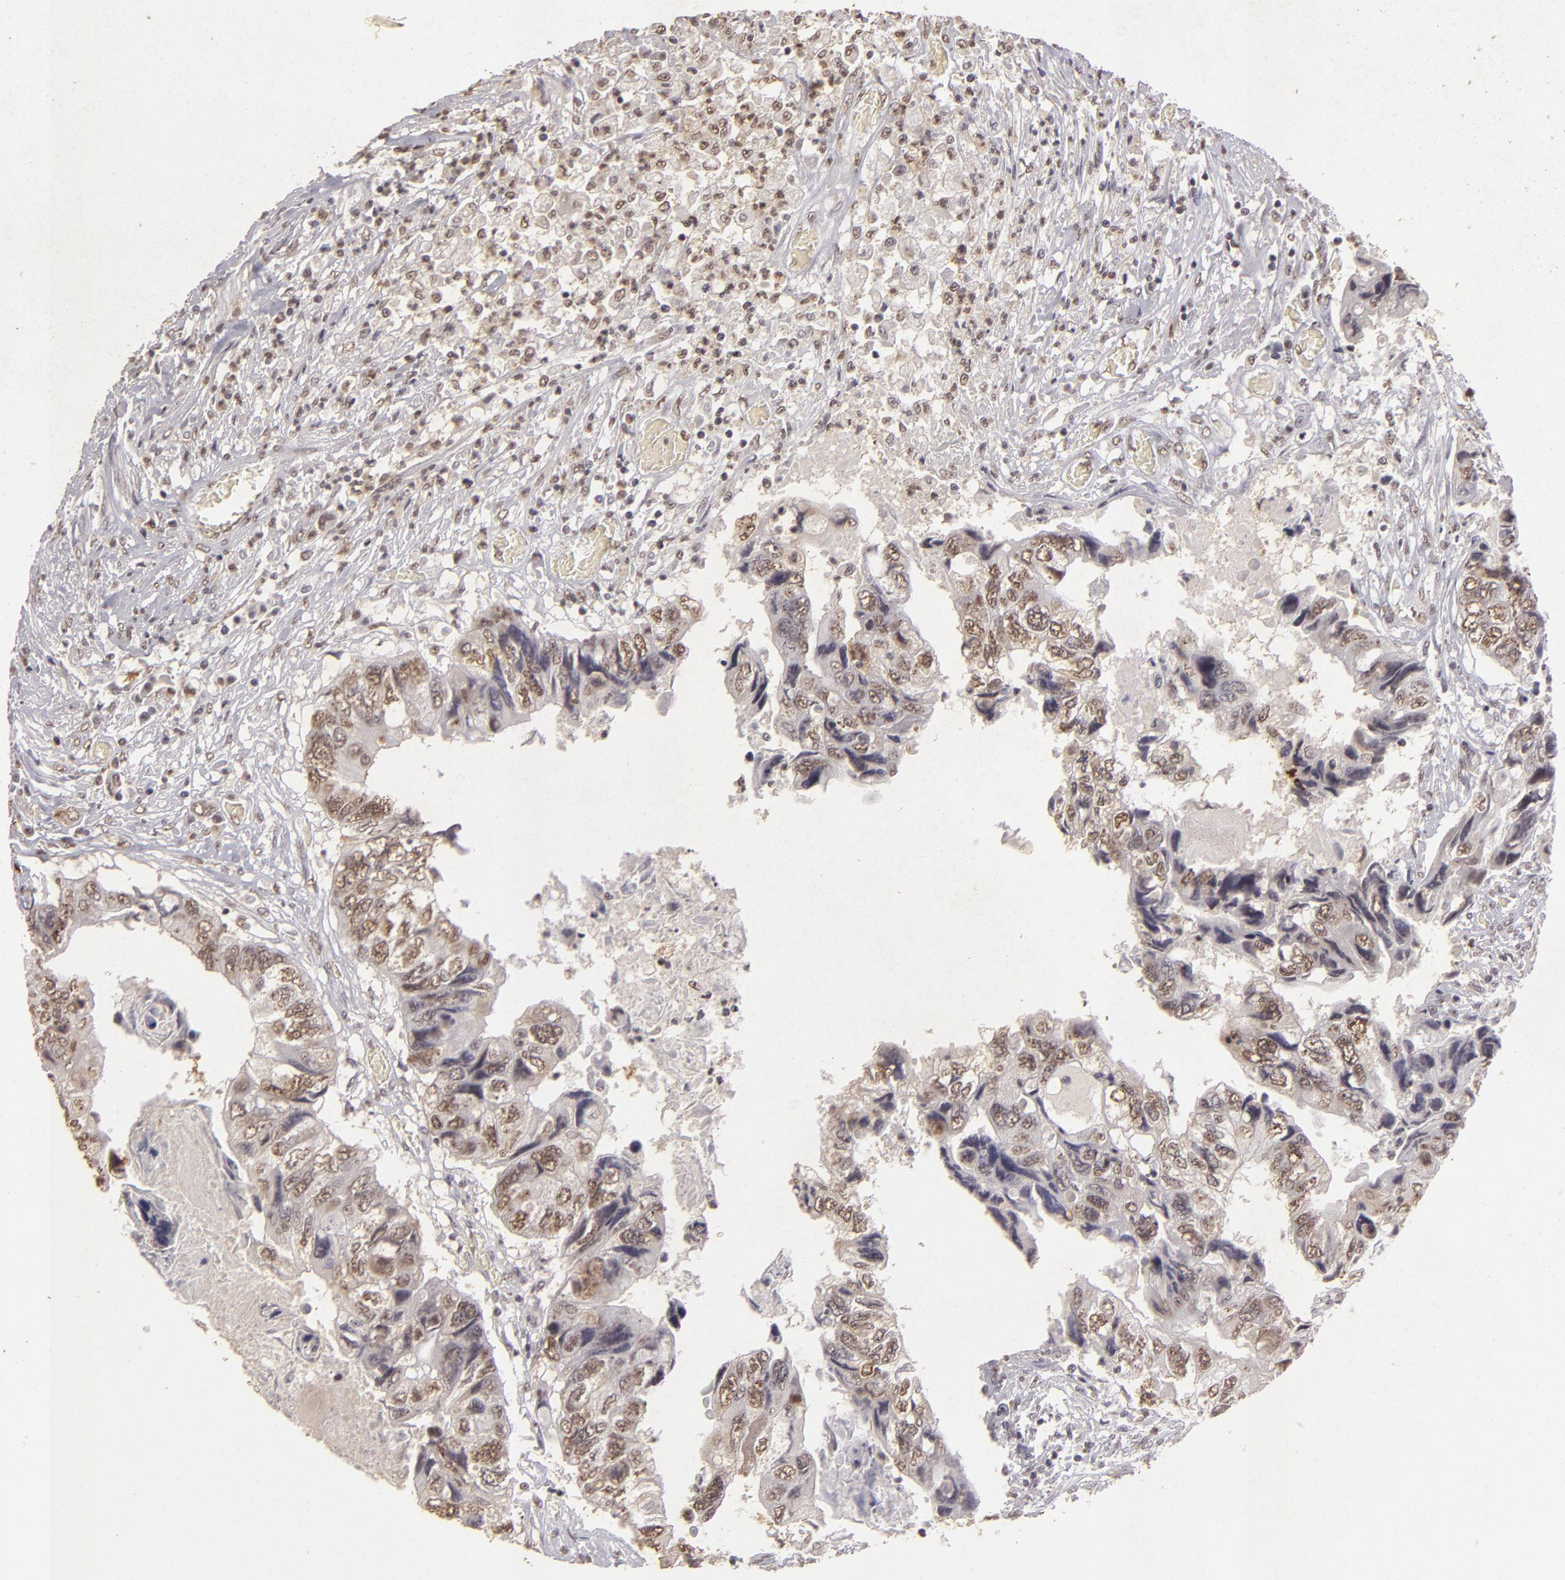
{"staining": {"intensity": "weak", "quantity": "25%-75%", "location": "nuclear"}, "tissue": "colorectal cancer", "cell_type": "Tumor cells", "image_type": "cancer", "snomed": [{"axis": "morphology", "description": "Adenocarcinoma, NOS"}, {"axis": "topography", "description": "Rectum"}], "caption": "Approximately 25%-75% of tumor cells in human colorectal adenocarcinoma exhibit weak nuclear protein staining as visualized by brown immunohistochemical staining.", "gene": "CBX3", "patient": {"sex": "female", "age": 82}}